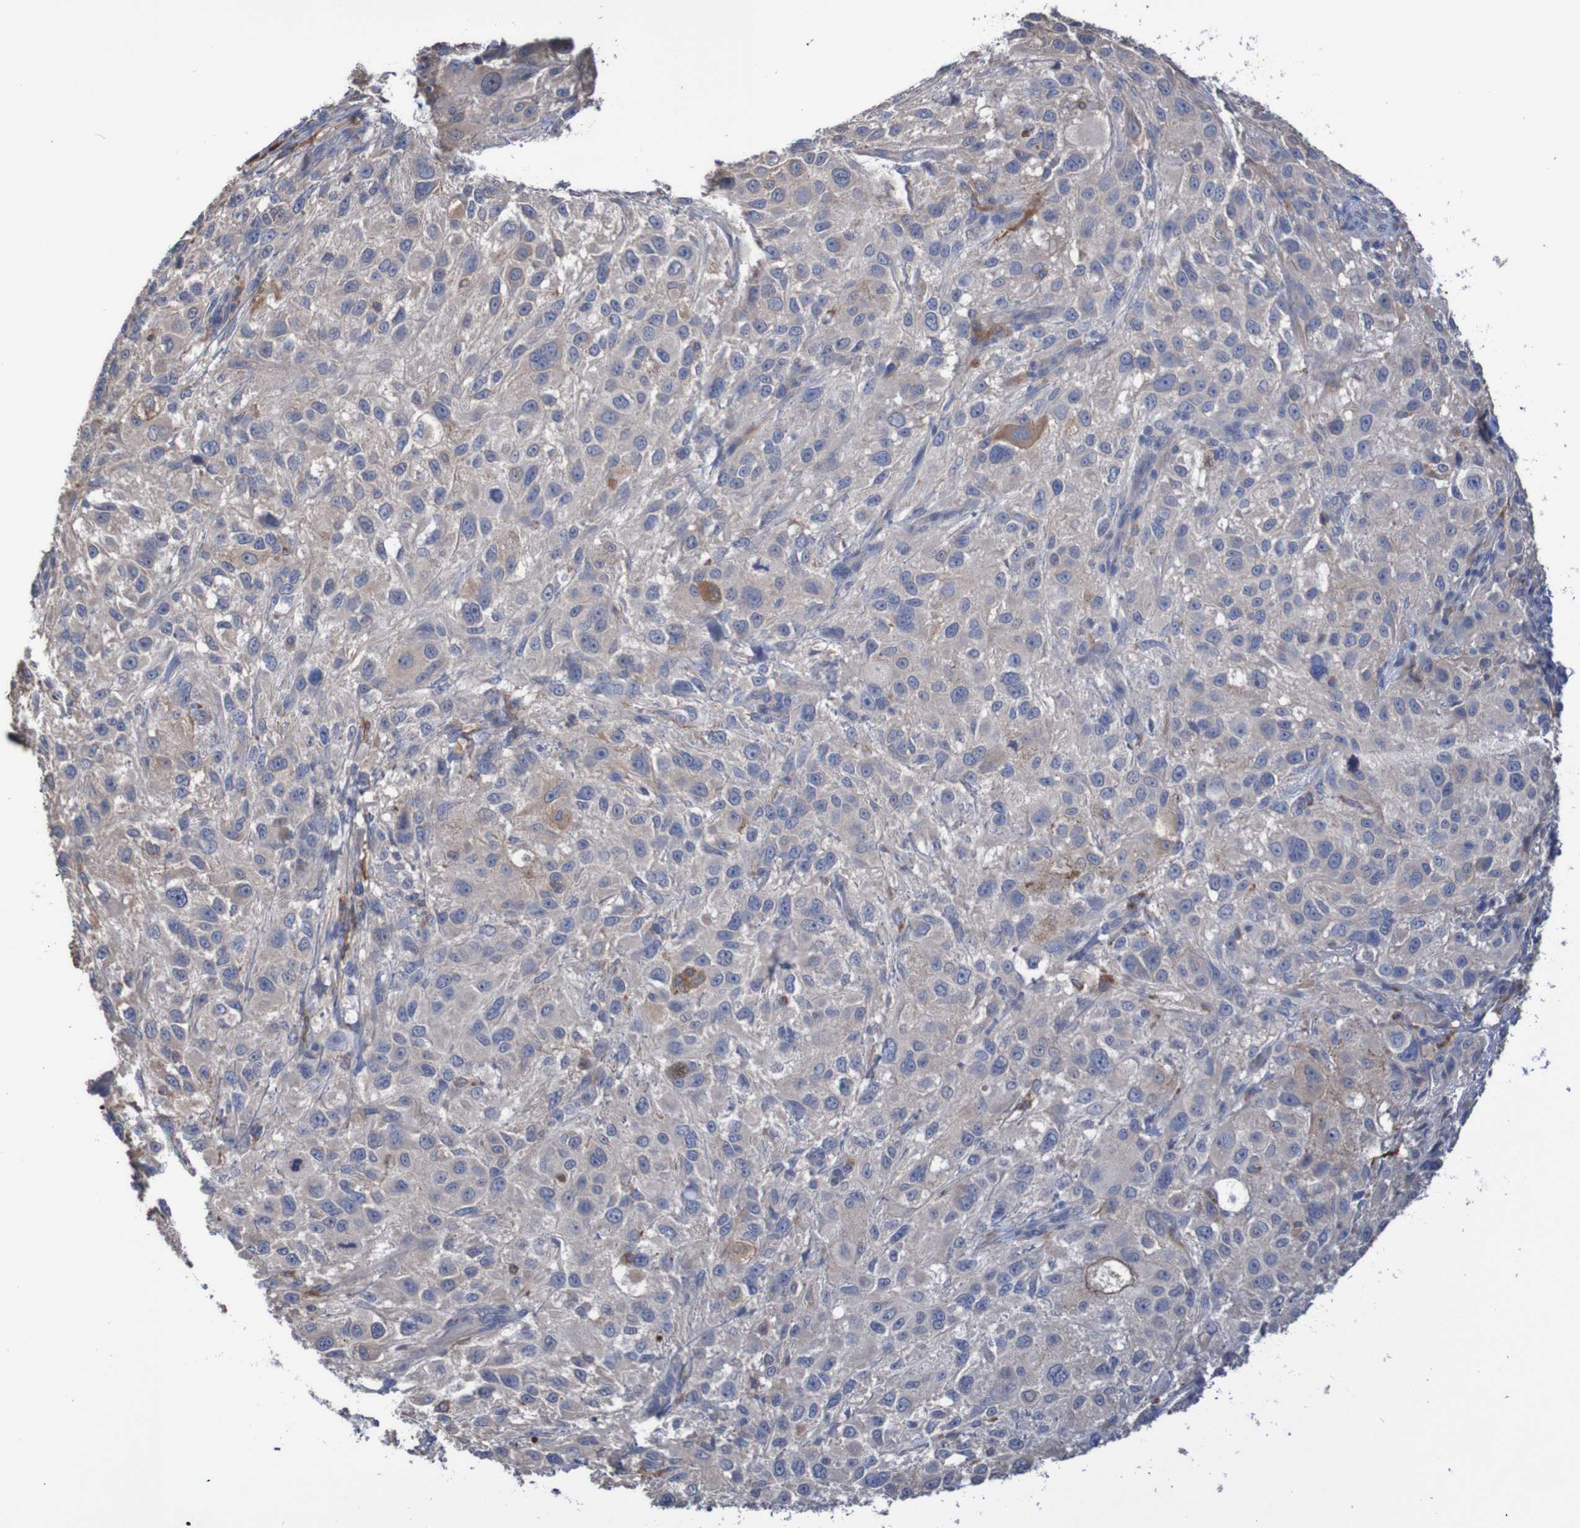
{"staining": {"intensity": "negative", "quantity": "none", "location": "none"}, "tissue": "melanoma", "cell_type": "Tumor cells", "image_type": "cancer", "snomed": [{"axis": "morphology", "description": "Necrosis, NOS"}, {"axis": "morphology", "description": "Malignant melanoma, NOS"}, {"axis": "topography", "description": "Skin"}], "caption": "DAB (3,3'-diaminobenzidine) immunohistochemical staining of human malignant melanoma reveals no significant expression in tumor cells.", "gene": "PHYH", "patient": {"sex": "female", "age": 87}}